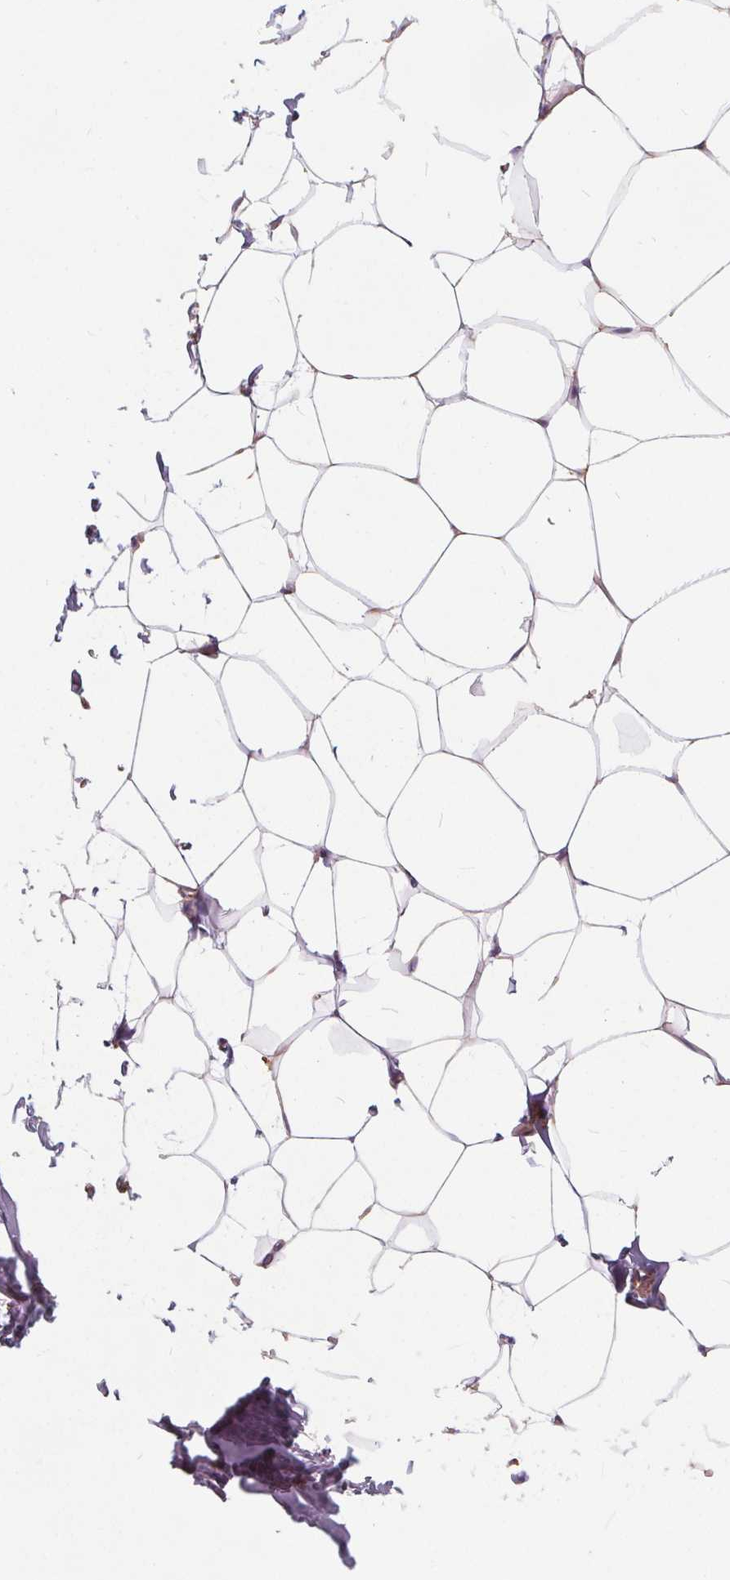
{"staining": {"intensity": "moderate", "quantity": "<25%", "location": "cytoplasmic/membranous"}, "tissue": "breast", "cell_type": "Adipocytes", "image_type": "normal", "snomed": [{"axis": "morphology", "description": "Normal tissue, NOS"}, {"axis": "topography", "description": "Breast"}], "caption": "This micrograph shows immunohistochemistry (IHC) staining of normal breast, with low moderate cytoplasmic/membranous staining in approximately <25% of adipocytes.", "gene": "PLSCR3", "patient": {"sex": "female", "age": 32}}